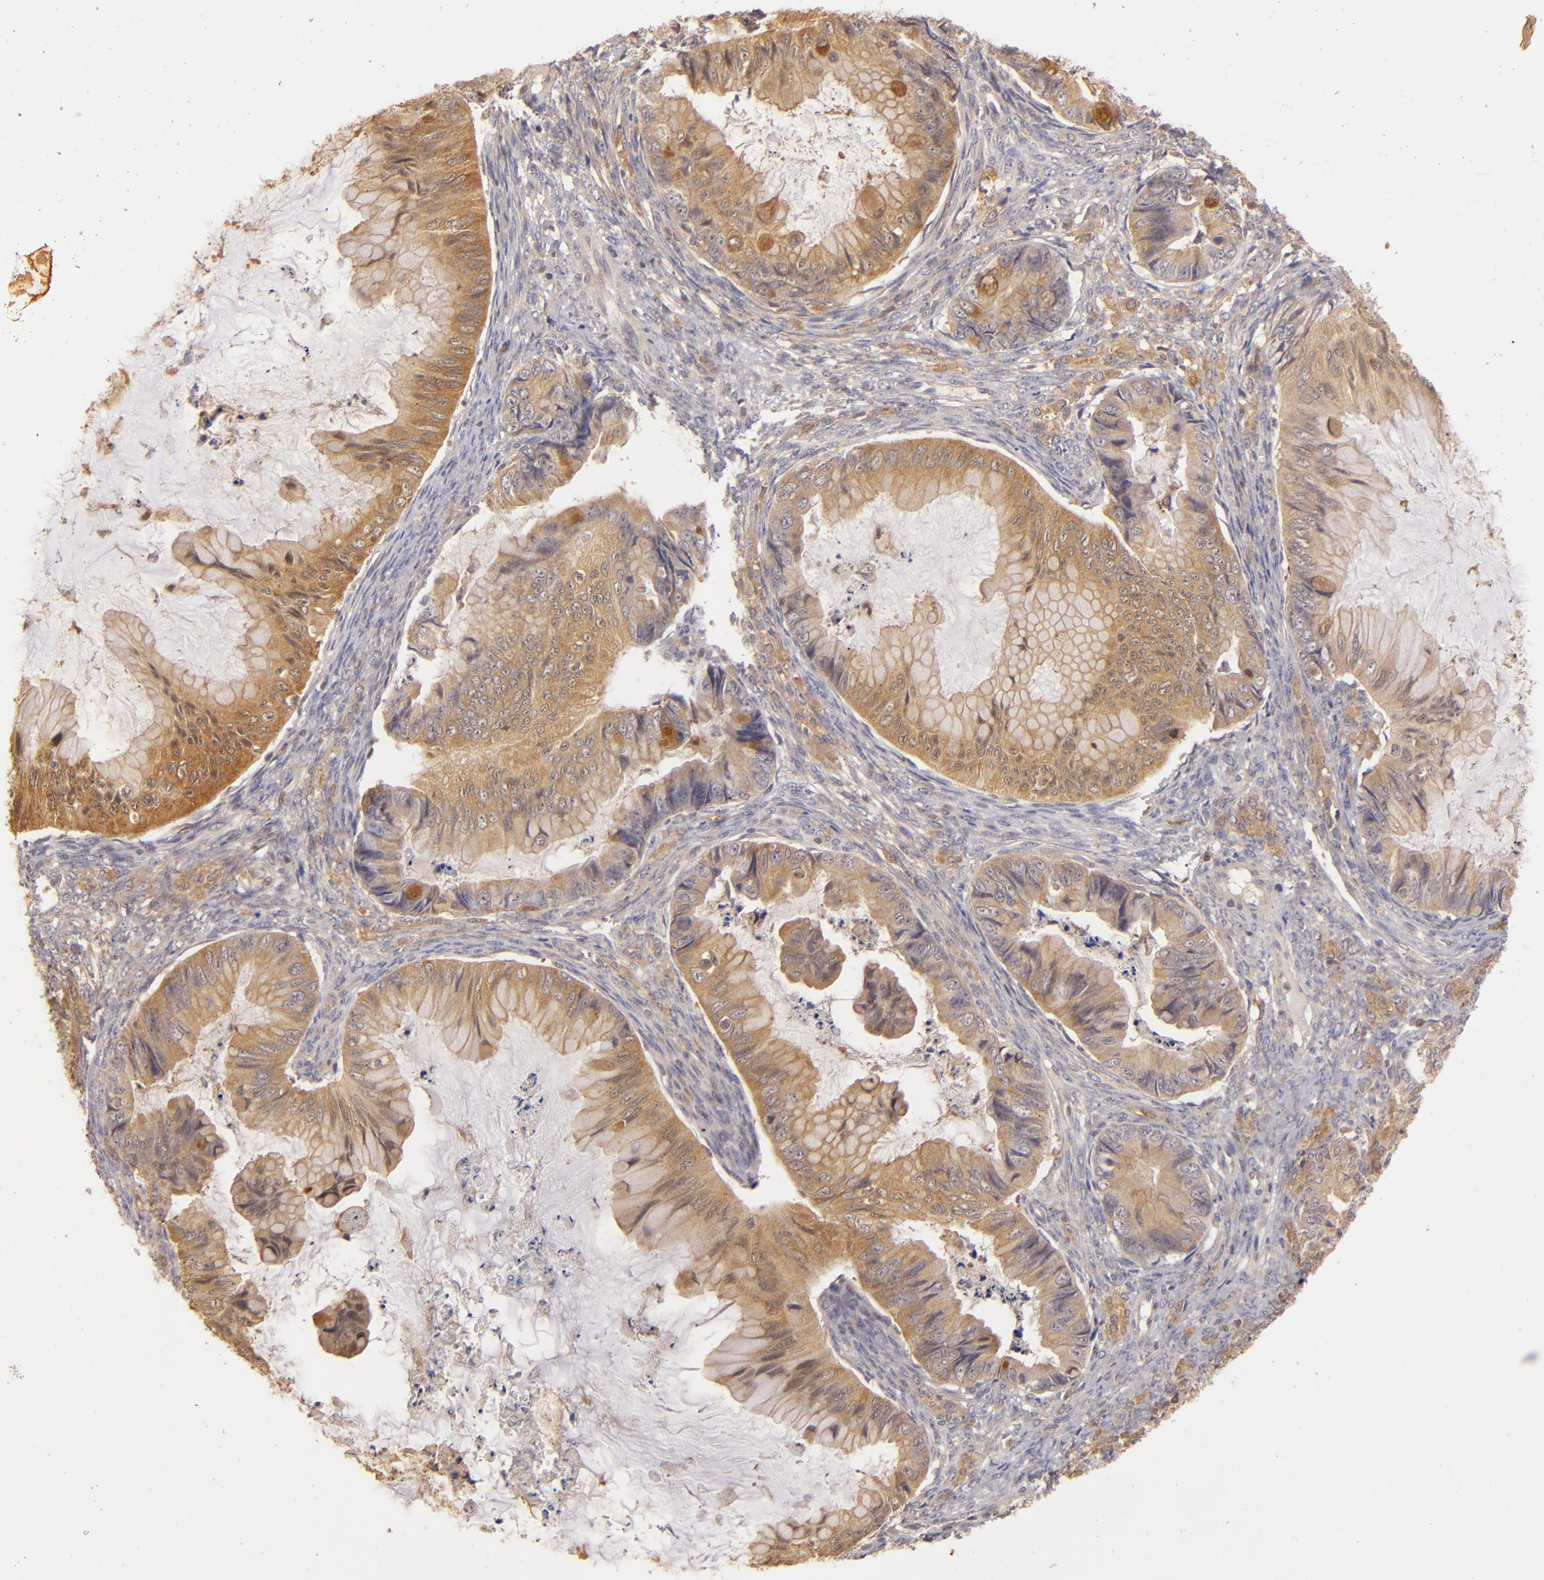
{"staining": {"intensity": "strong", "quantity": ">75%", "location": "cytoplasmic/membranous"}, "tissue": "ovarian cancer", "cell_type": "Tumor cells", "image_type": "cancer", "snomed": [{"axis": "morphology", "description": "Cystadenocarcinoma, mucinous, NOS"}, {"axis": "topography", "description": "Ovary"}], "caption": "A photomicrograph showing strong cytoplasmic/membranous positivity in about >75% of tumor cells in ovarian cancer, as visualized by brown immunohistochemical staining.", "gene": "PRKCD", "patient": {"sex": "female", "age": 36}}